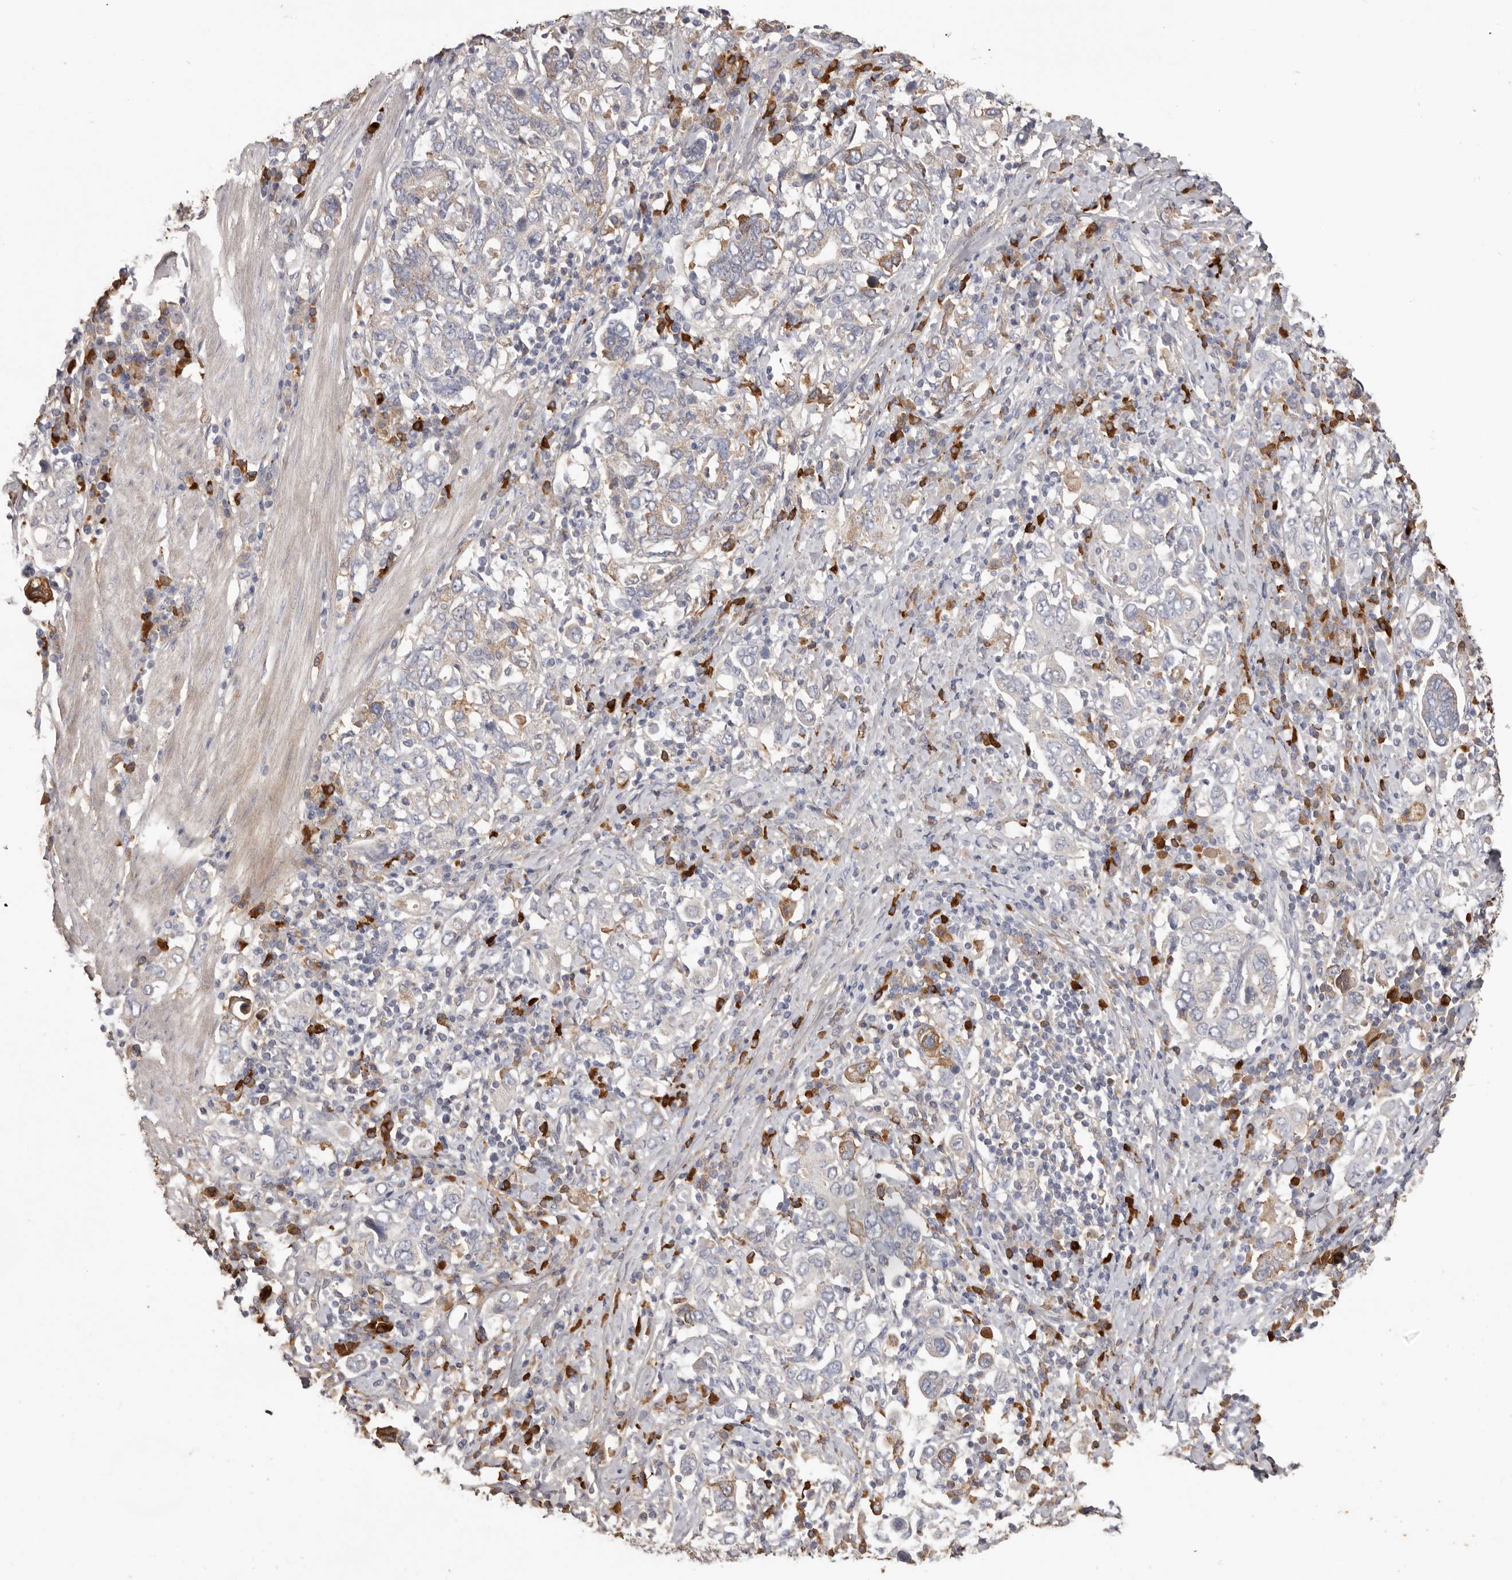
{"staining": {"intensity": "moderate", "quantity": "<25%", "location": "cytoplasmic/membranous"}, "tissue": "stomach cancer", "cell_type": "Tumor cells", "image_type": "cancer", "snomed": [{"axis": "morphology", "description": "Adenocarcinoma, NOS"}, {"axis": "topography", "description": "Stomach, upper"}], "caption": "The immunohistochemical stain shows moderate cytoplasmic/membranous staining in tumor cells of stomach cancer (adenocarcinoma) tissue. (IHC, brightfield microscopy, high magnification).", "gene": "HCAR2", "patient": {"sex": "male", "age": 62}}